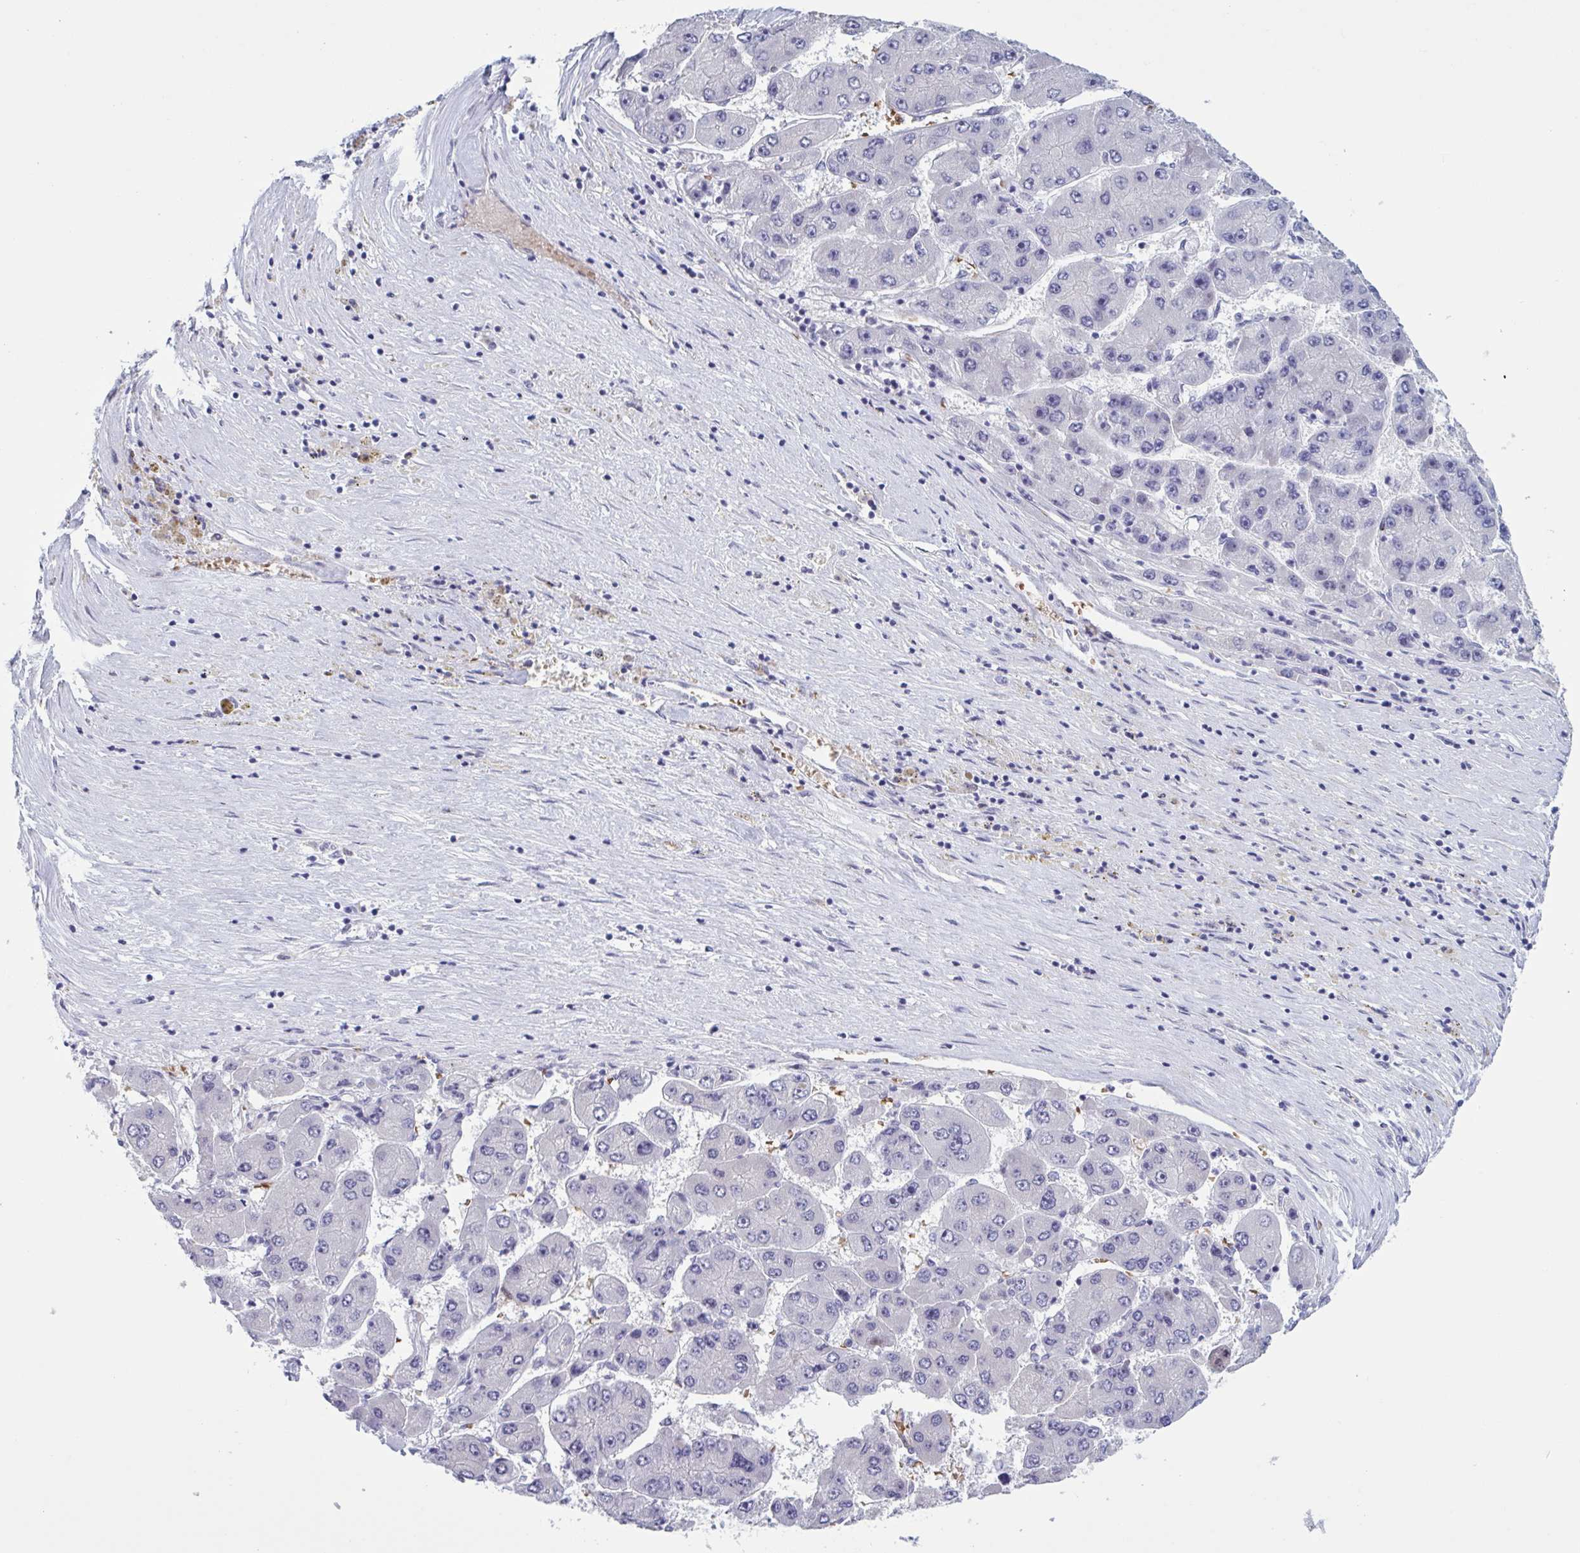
{"staining": {"intensity": "negative", "quantity": "none", "location": "none"}, "tissue": "liver cancer", "cell_type": "Tumor cells", "image_type": "cancer", "snomed": [{"axis": "morphology", "description": "Carcinoma, Hepatocellular, NOS"}, {"axis": "topography", "description": "Liver"}], "caption": "Liver hepatocellular carcinoma was stained to show a protein in brown. There is no significant expression in tumor cells.", "gene": "HSD11B2", "patient": {"sex": "female", "age": 61}}